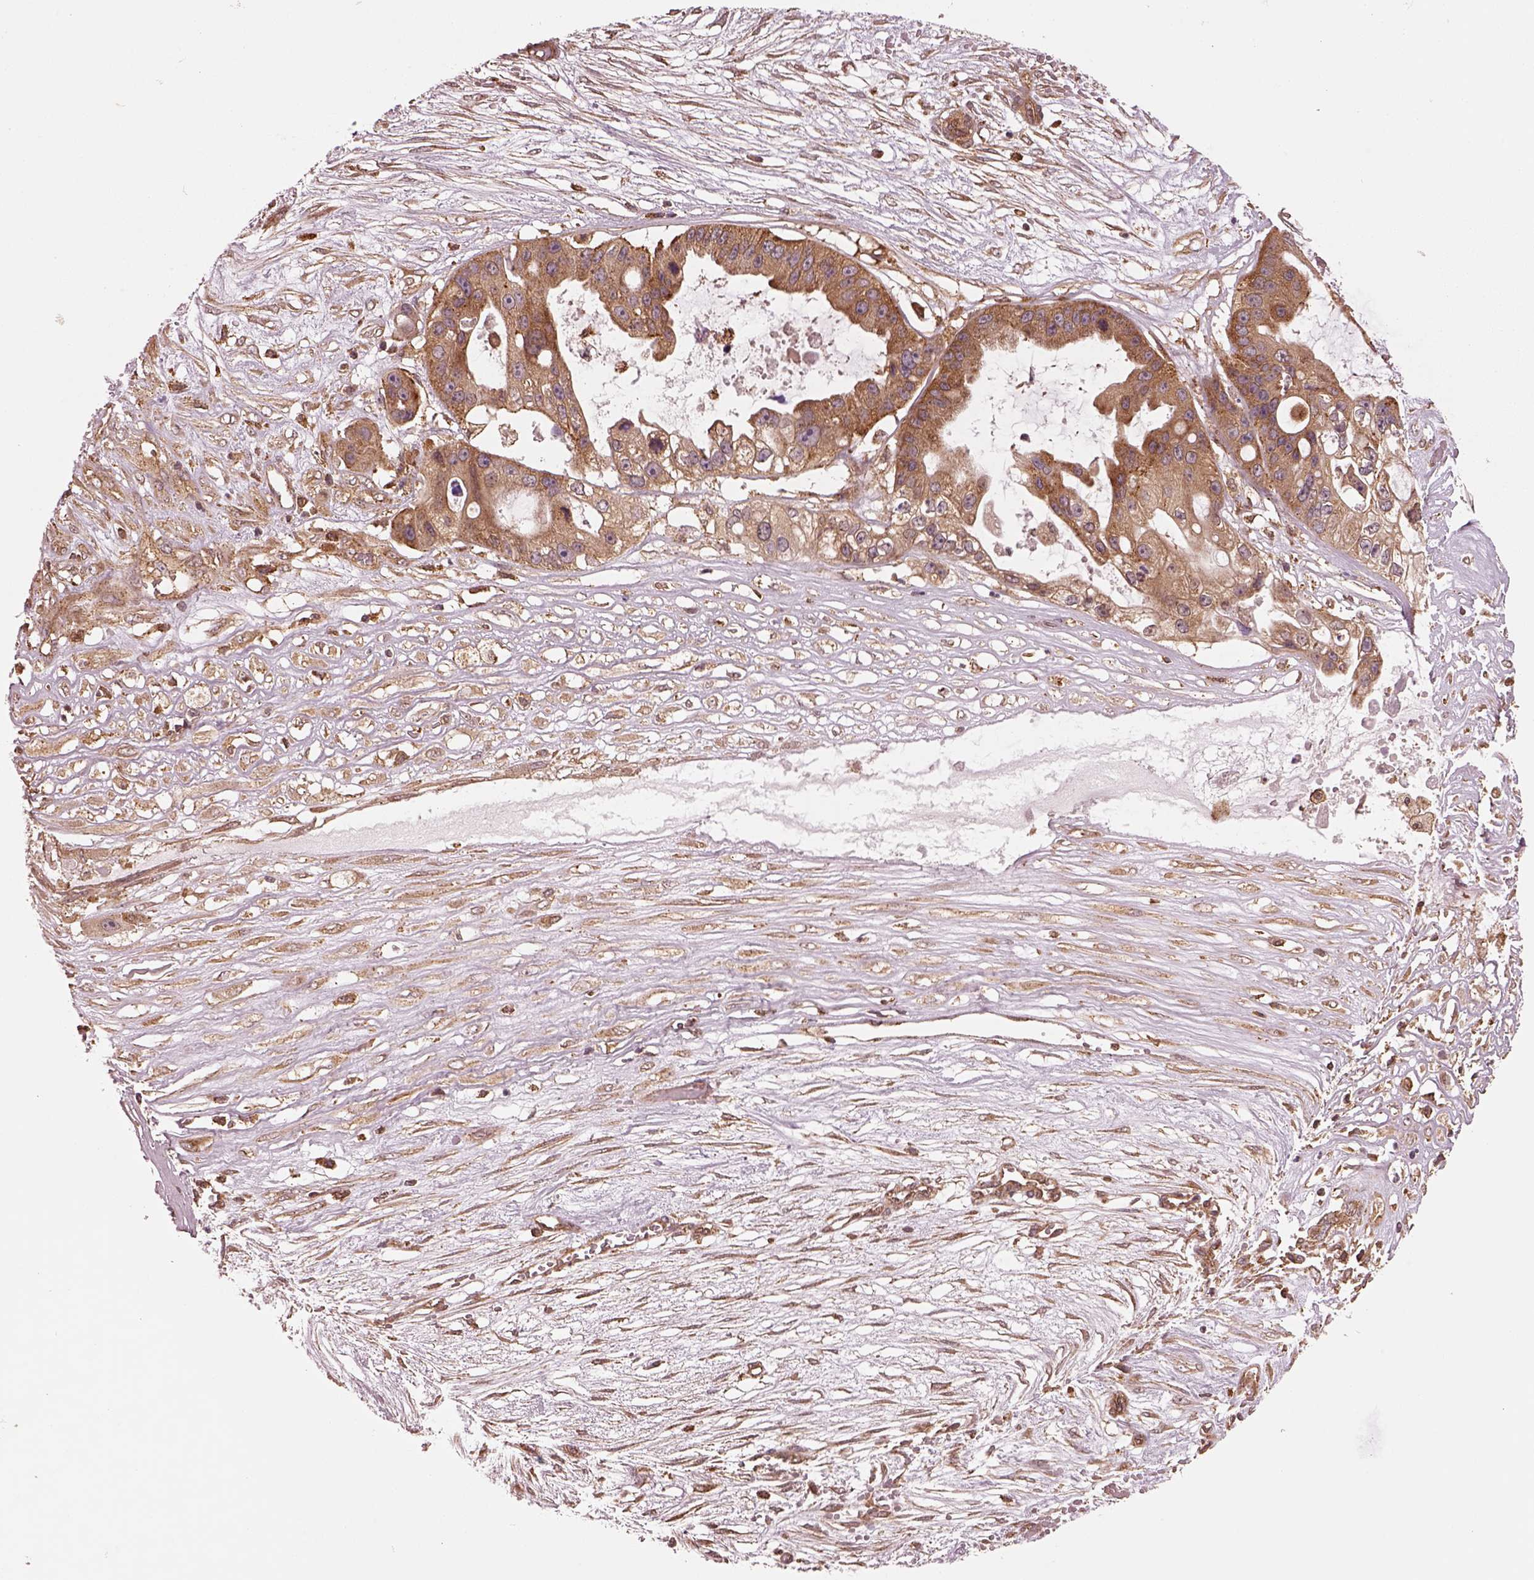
{"staining": {"intensity": "moderate", "quantity": ">75%", "location": "cytoplasmic/membranous"}, "tissue": "ovarian cancer", "cell_type": "Tumor cells", "image_type": "cancer", "snomed": [{"axis": "morphology", "description": "Cystadenocarcinoma, serous, NOS"}, {"axis": "topography", "description": "Ovary"}], "caption": "IHC (DAB (3,3'-diaminobenzidine)) staining of ovarian cancer exhibits moderate cytoplasmic/membranous protein expression in about >75% of tumor cells. (DAB (3,3'-diaminobenzidine) IHC, brown staining for protein, blue staining for nuclei).", "gene": "WASHC2A", "patient": {"sex": "female", "age": 56}}